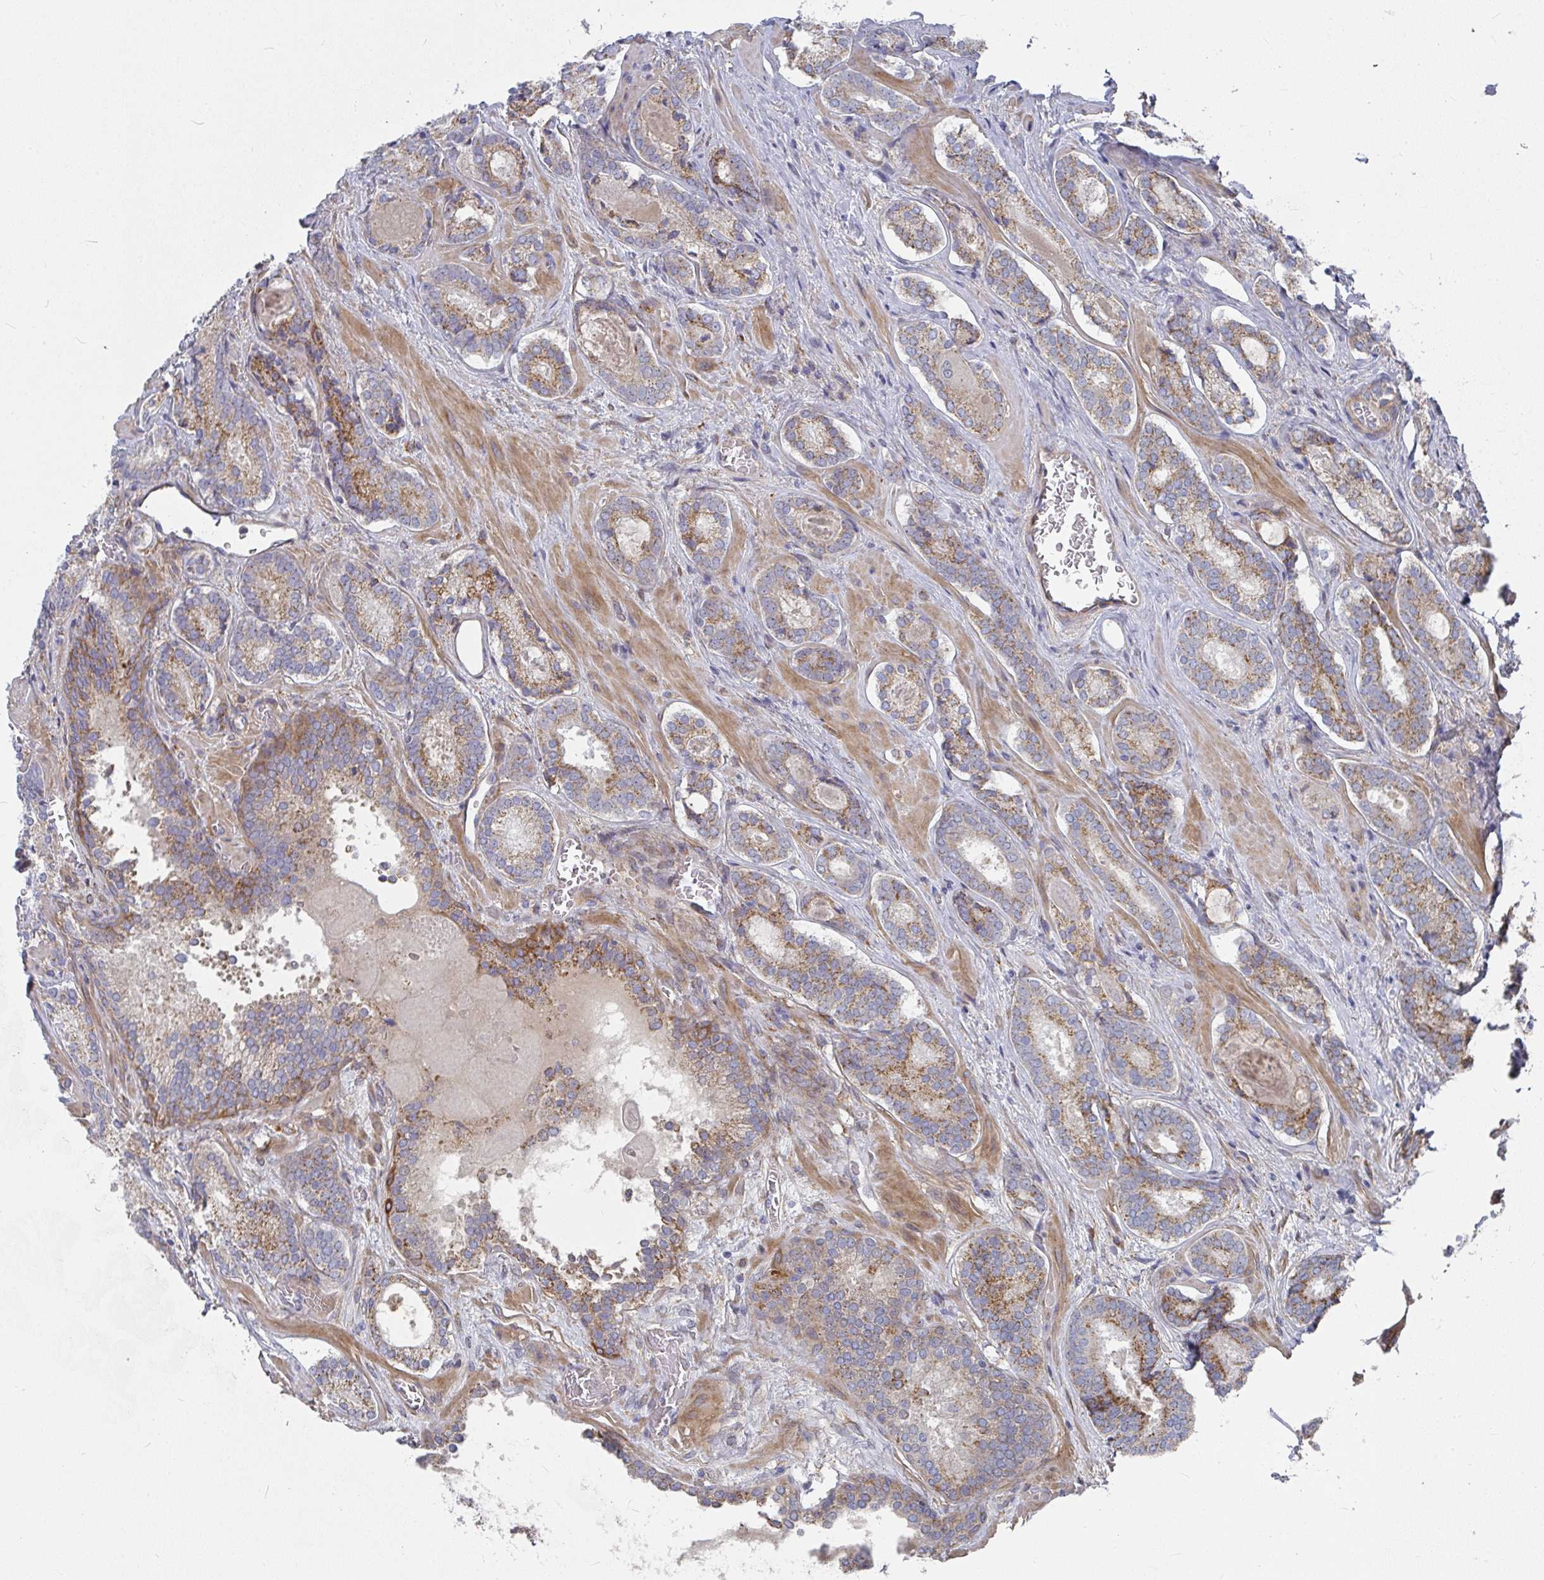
{"staining": {"intensity": "moderate", "quantity": "25%-75%", "location": "cytoplasmic/membranous"}, "tissue": "prostate cancer", "cell_type": "Tumor cells", "image_type": "cancer", "snomed": [{"axis": "morphology", "description": "Adenocarcinoma, Low grade"}, {"axis": "topography", "description": "Prostate"}], "caption": "Approximately 25%-75% of tumor cells in prostate low-grade adenocarcinoma exhibit moderate cytoplasmic/membranous protein positivity as visualized by brown immunohistochemical staining.", "gene": "RHEBL1", "patient": {"sex": "male", "age": 62}}